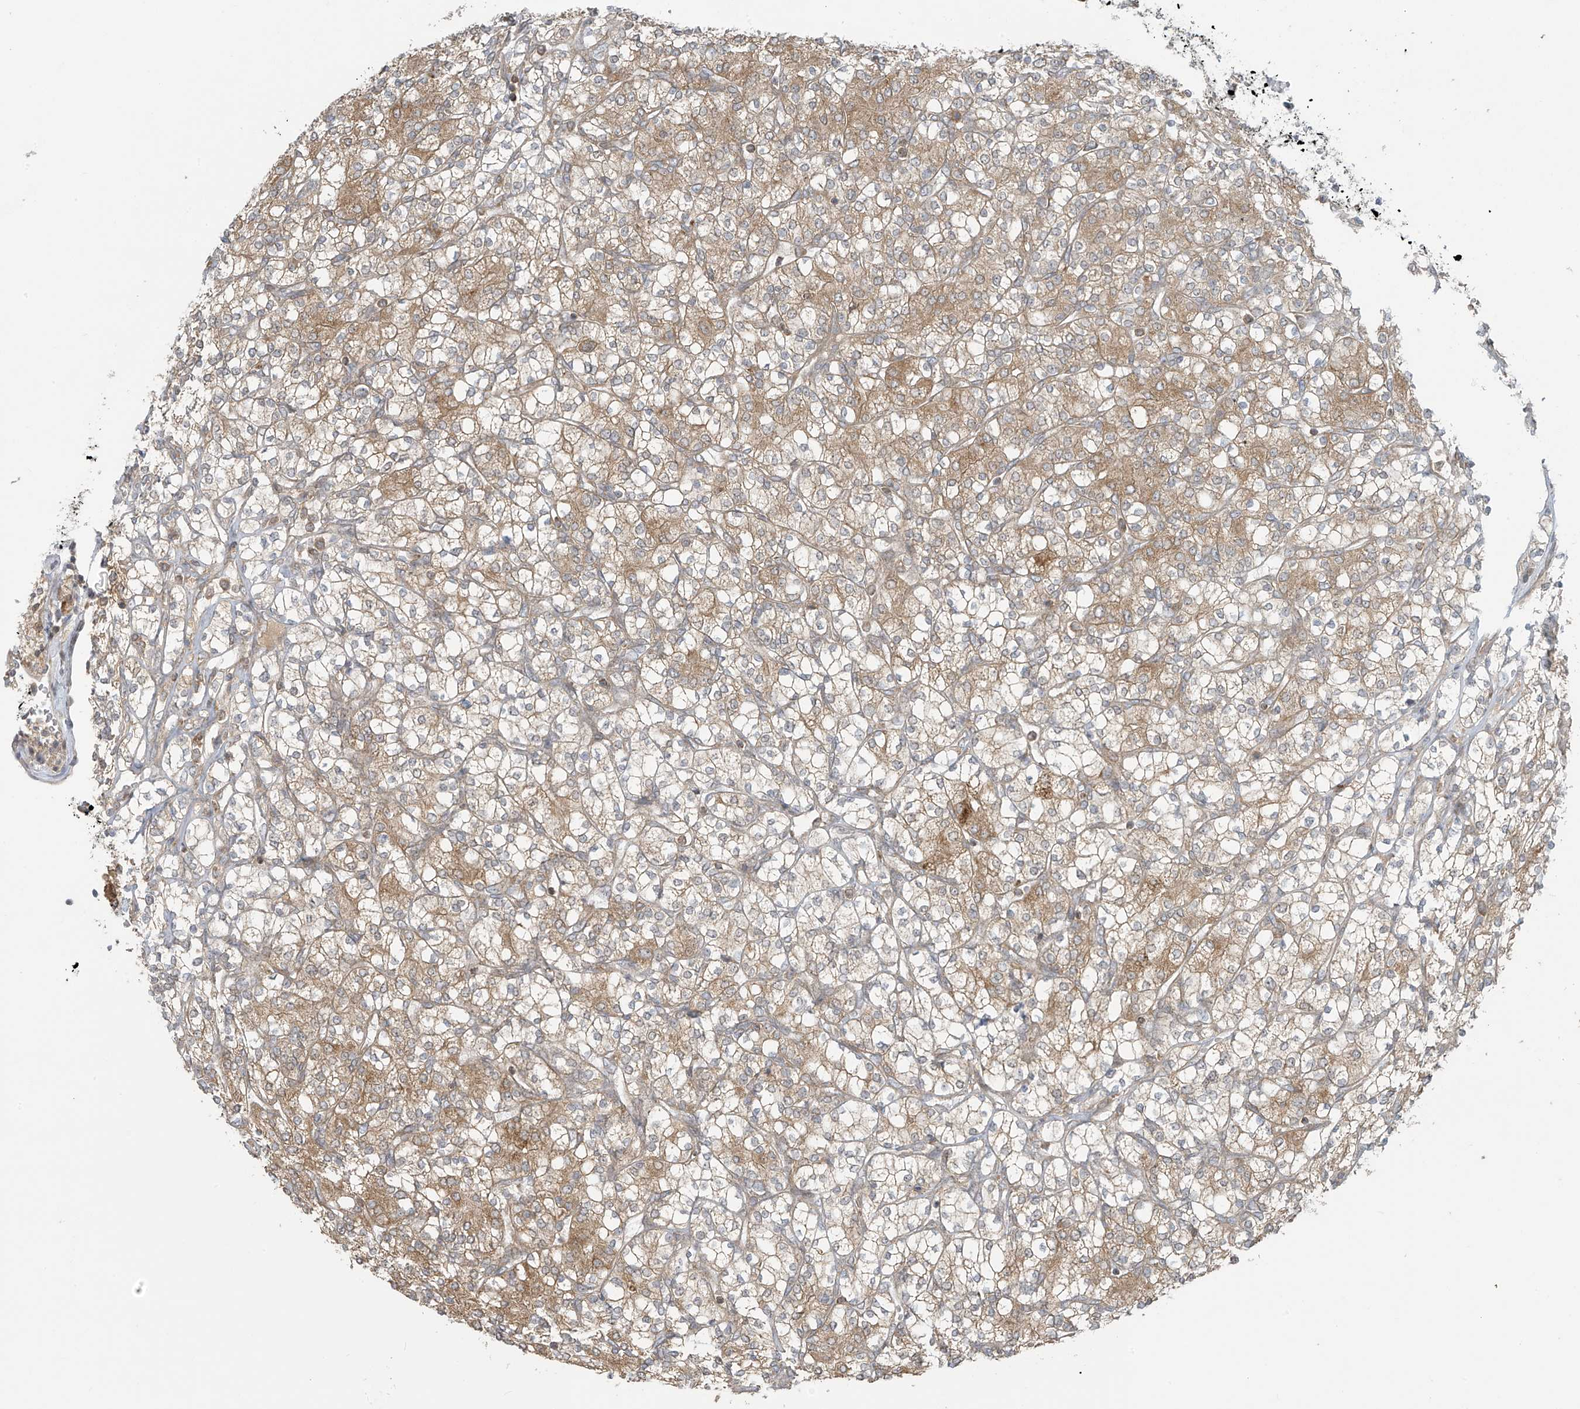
{"staining": {"intensity": "weak", "quantity": "25%-75%", "location": "cytoplasmic/membranous"}, "tissue": "renal cancer", "cell_type": "Tumor cells", "image_type": "cancer", "snomed": [{"axis": "morphology", "description": "Adenocarcinoma, NOS"}, {"axis": "topography", "description": "Kidney"}], "caption": "Renal adenocarcinoma tissue exhibits weak cytoplasmic/membranous positivity in approximately 25%-75% of tumor cells, visualized by immunohistochemistry.", "gene": "HDDC2", "patient": {"sex": "male", "age": 77}}